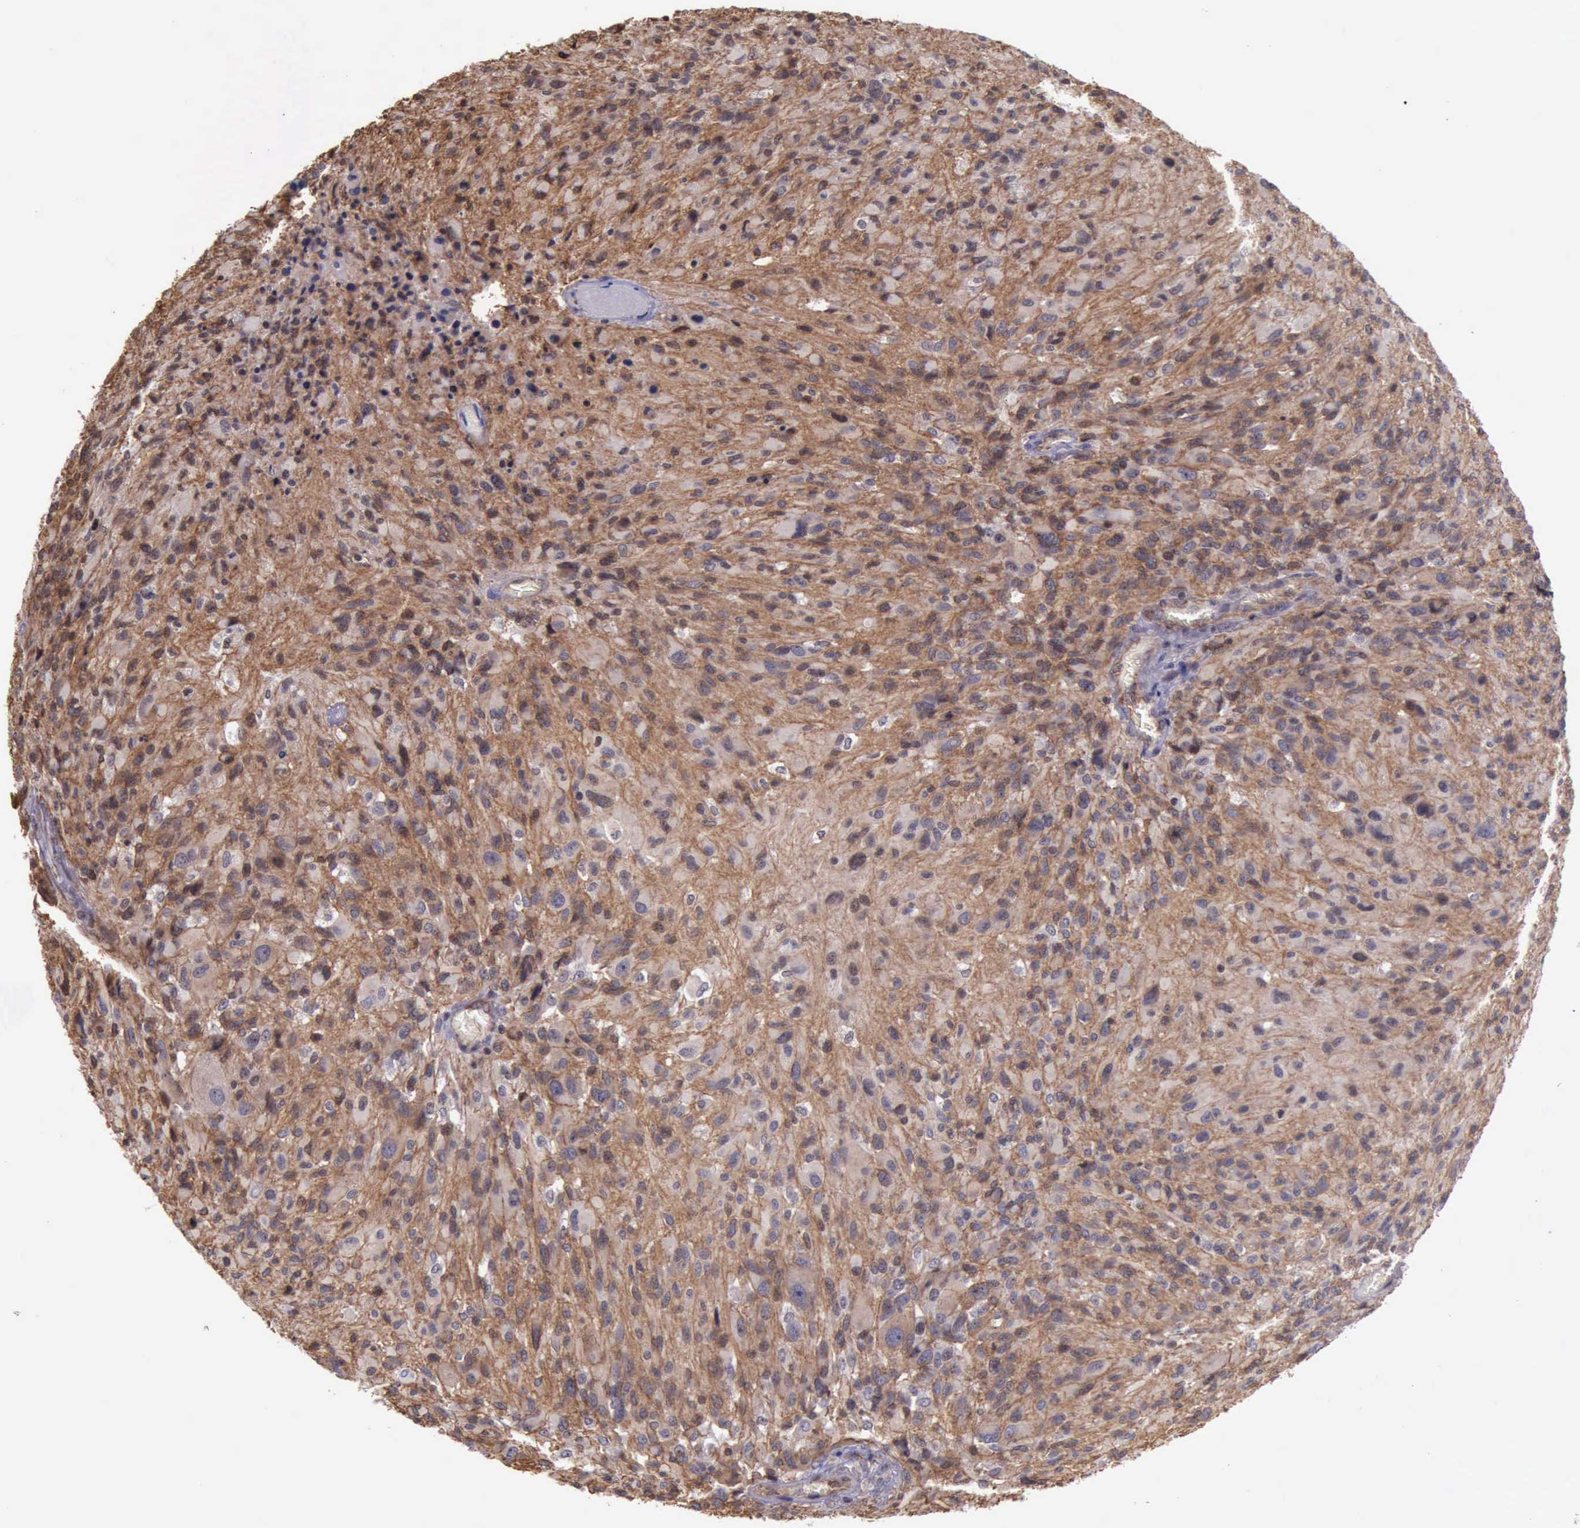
{"staining": {"intensity": "moderate", "quantity": ">75%", "location": "cytoplasmic/membranous"}, "tissue": "glioma", "cell_type": "Tumor cells", "image_type": "cancer", "snomed": [{"axis": "morphology", "description": "Glioma, malignant, High grade"}, {"axis": "topography", "description": "Brain"}], "caption": "Immunohistochemistry of malignant high-grade glioma shows medium levels of moderate cytoplasmic/membranous expression in about >75% of tumor cells.", "gene": "CTNNB1", "patient": {"sex": "male", "age": 69}}